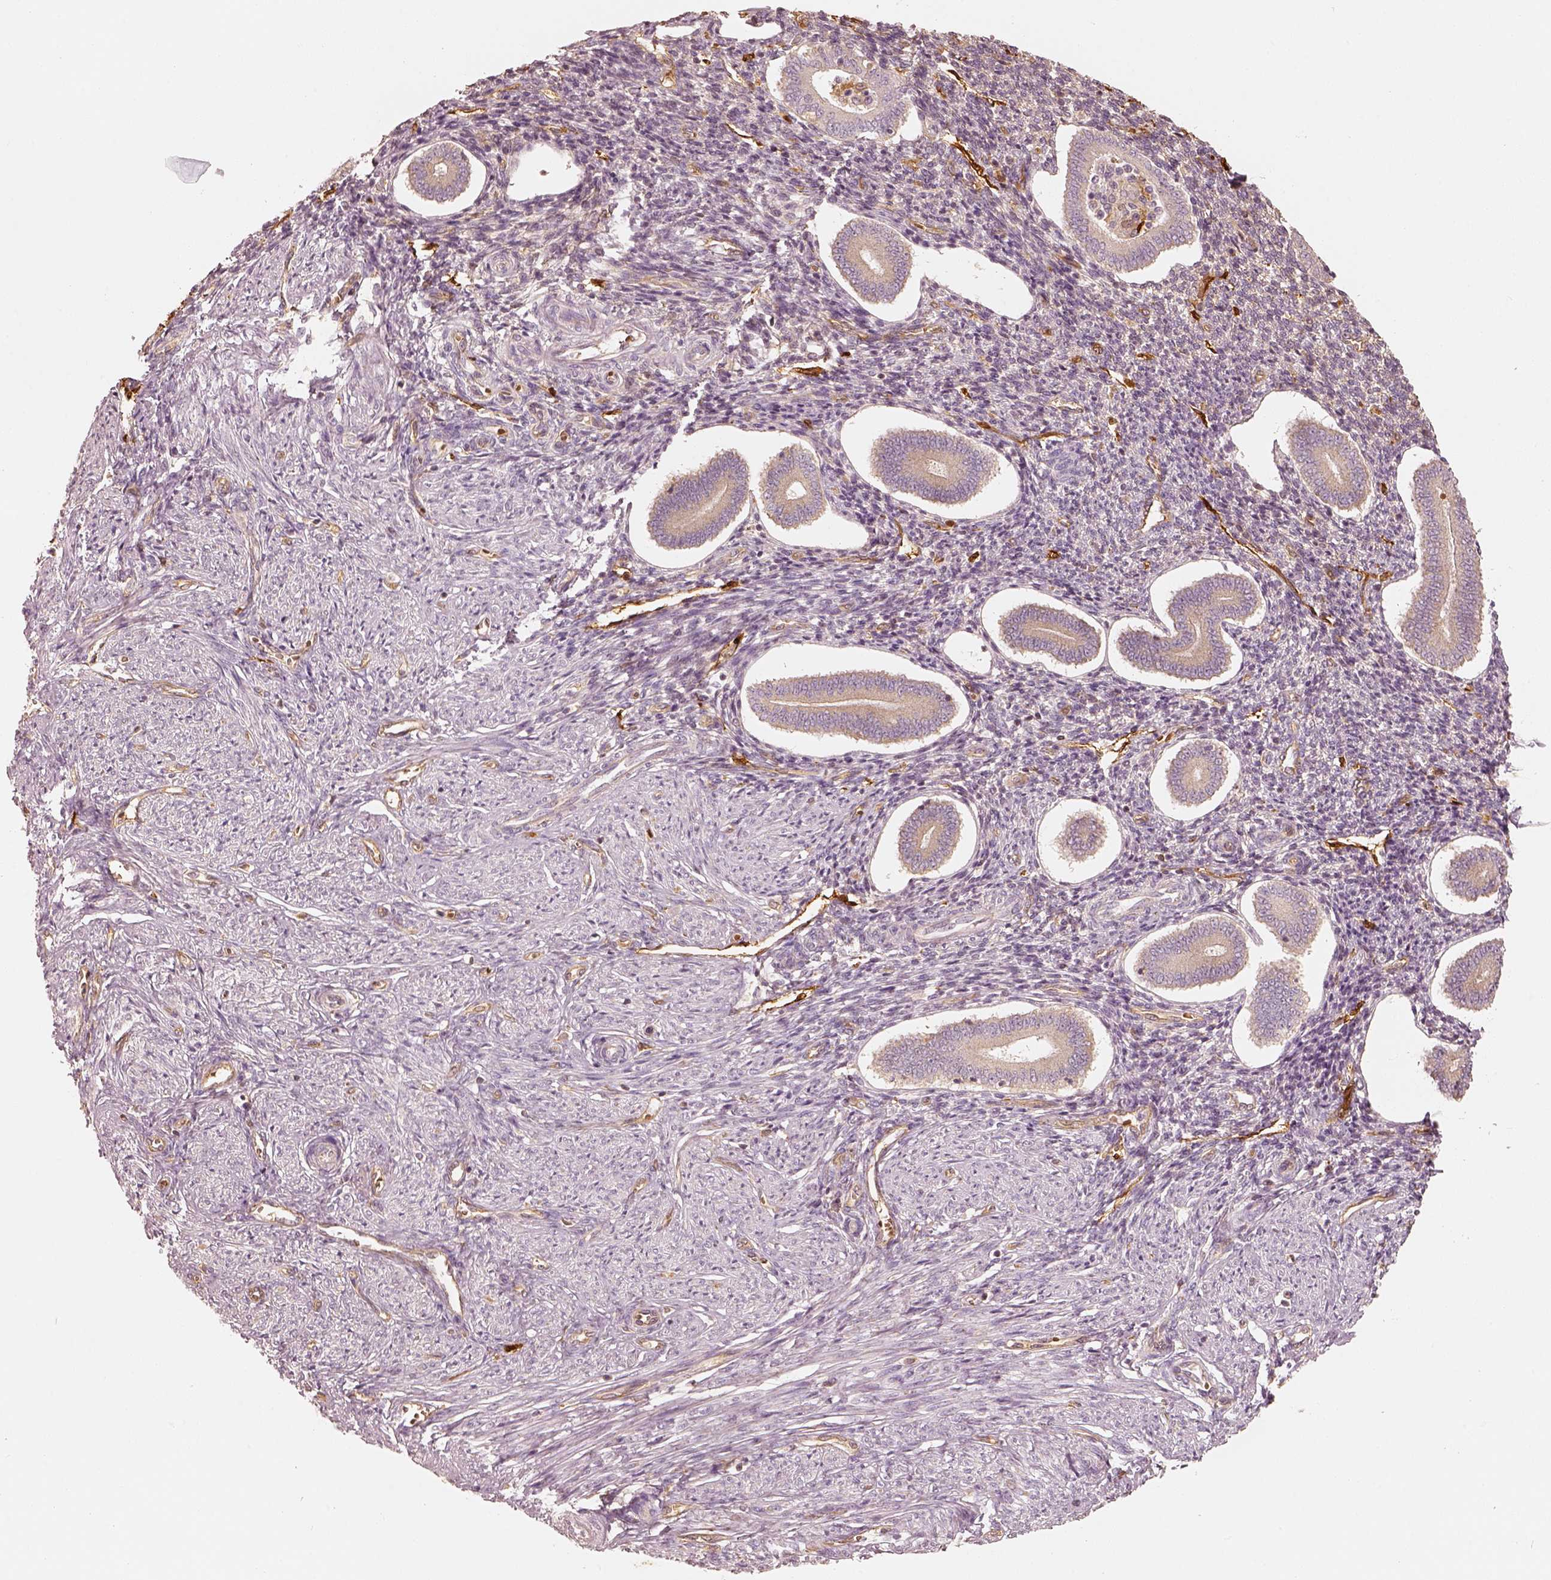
{"staining": {"intensity": "weak", "quantity": "25%-75%", "location": "cytoplasmic/membranous"}, "tissue": "endometrium", "cell_type": "Cells in endometrial stroma", "image_type": "normal", "snomed": [{"axis": "morphology", "description": "Normal tissue, NOS"}, {"axis": "topography", "description": "Endometrium"}], "caption": "The immunohistochemical stain highlights weak cytoplasmic/membranous expression in cells in endometrial stroma of normal endometrium.", "gene": "FSCN1", "patient": {"sex": "female", "age": 40}}